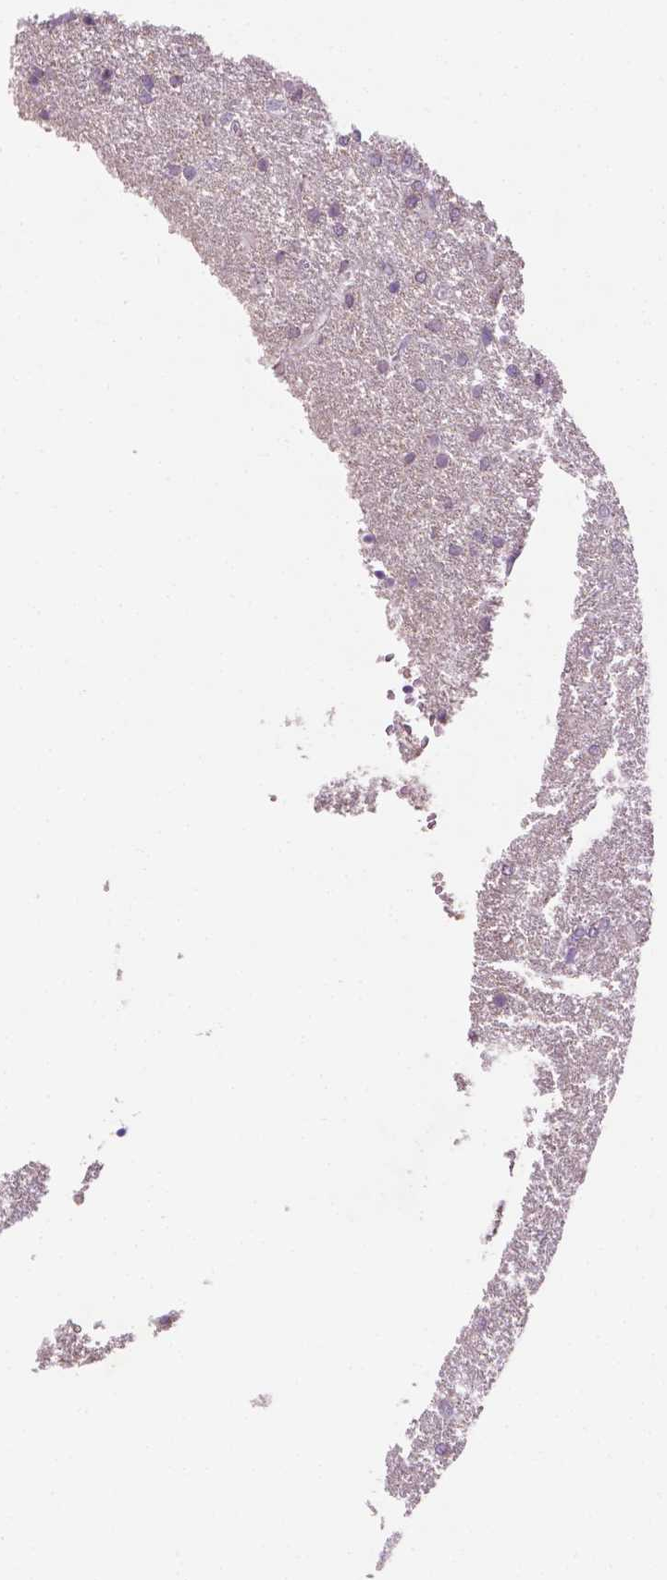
{"staining": {"intensity": "negative", "quantity": "none", "location": "none"}, "tissue": "glioma", "cell_type": "Tumor cells", "image_type": "cancer", "snomed": [{"axis": "morphology", "description": "Glioma, malignant, High grade"}, {"axis": "topography", "description": "Brain"}], "caption": "A photomicrograph of human glioma is negative for staining in tumor cells.", "gene": "DLG2", "patient": {"sex": "male", "age": 68}}